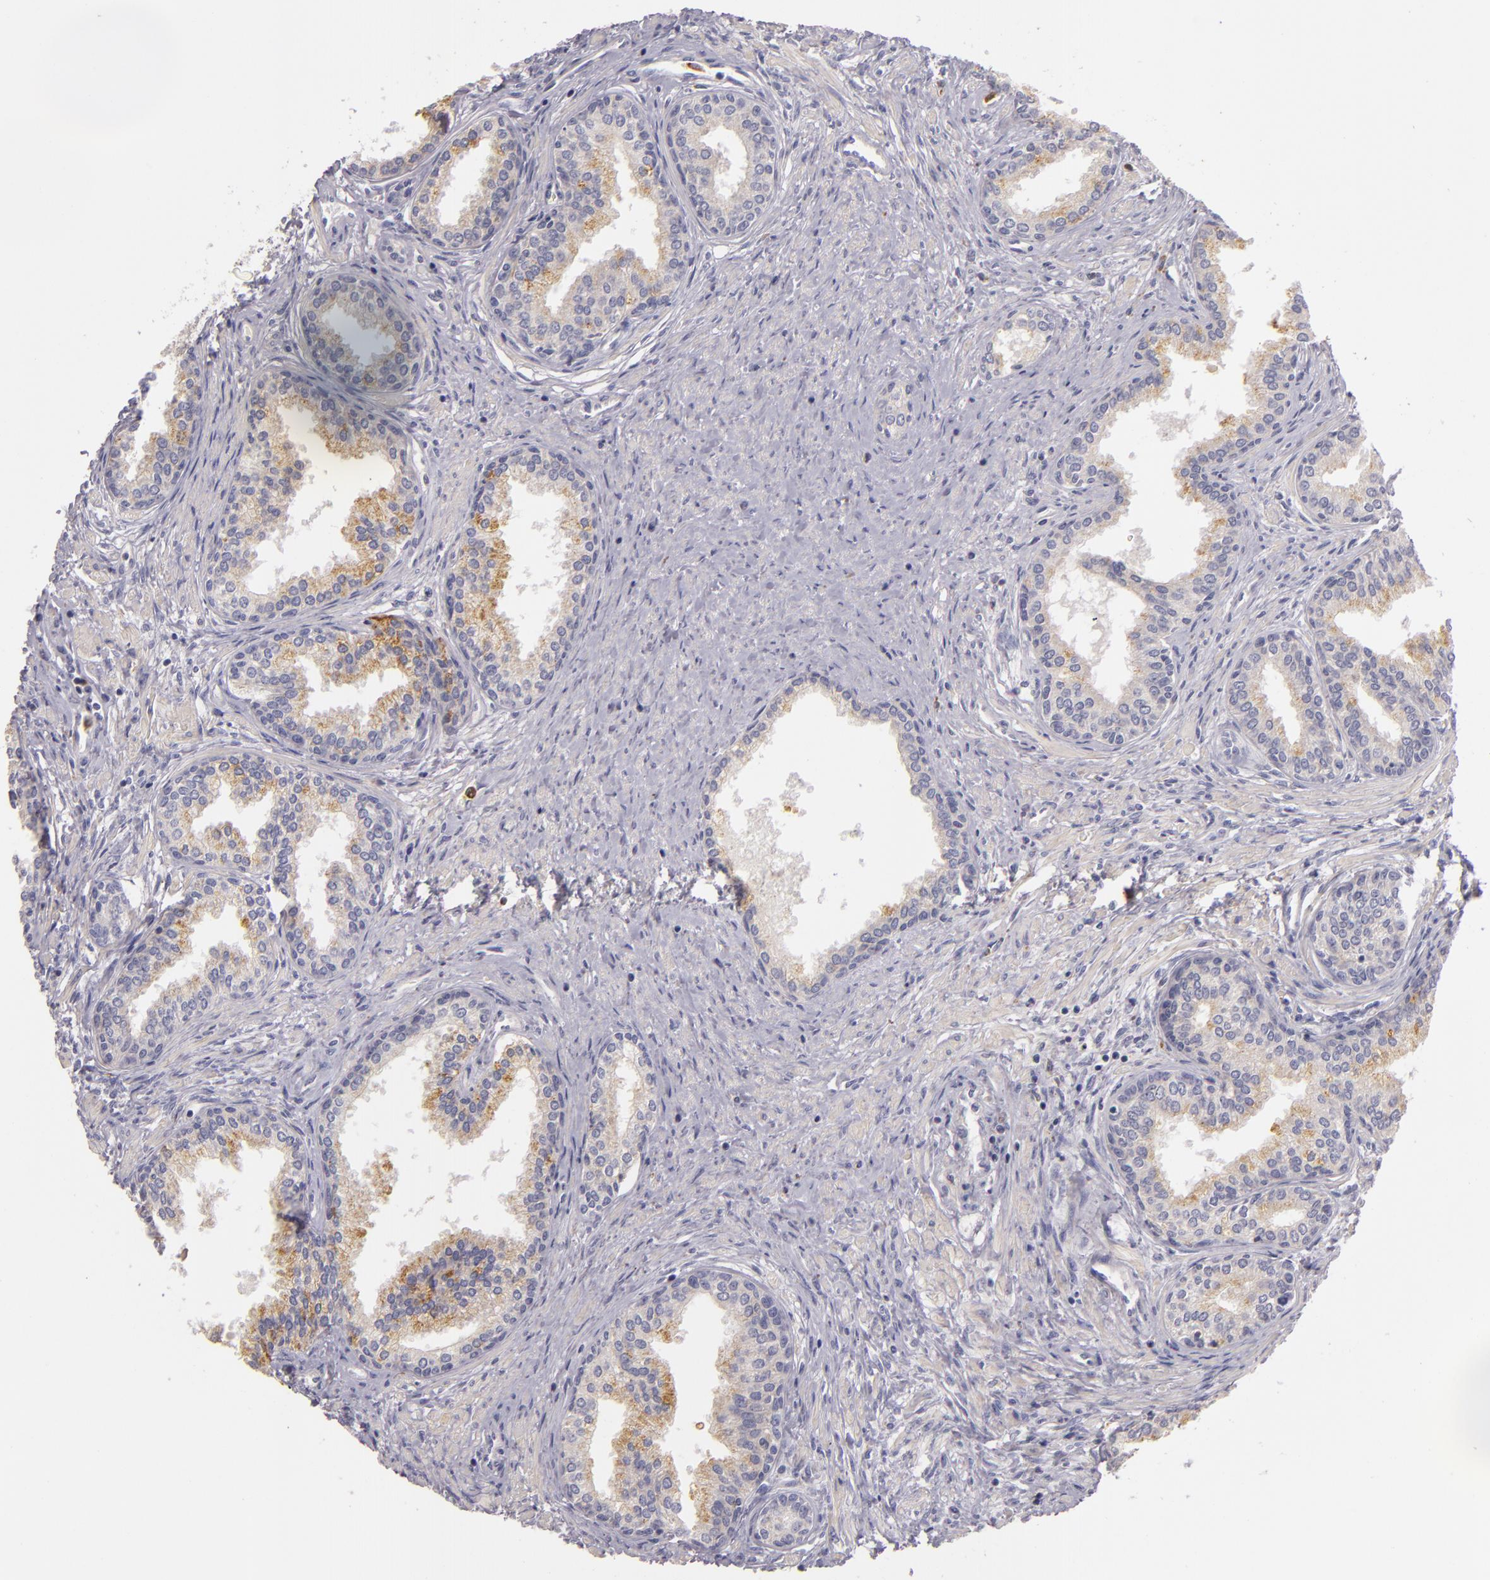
{"staining": {"intensity": "moderate", "quantity": "25%-75%", "location": "cytoplasmic/membranous"}, "tissue": "prostate", "cell_type": "Glandular cells", "image_type": "normal", "snomed": [{"axis": "morphology", "description": "Normal tissue, NOS"}, {"axis": "topography", "description": "Prostate"}], "caption": "Human prostate stained for a protein (brown) demonstrates moderate cytoplasmic/membranous positive expression in approximately 25%-75% of glandular cells.", "gene": "TLR8", "patient": {"sex": "male", "age": 68}}